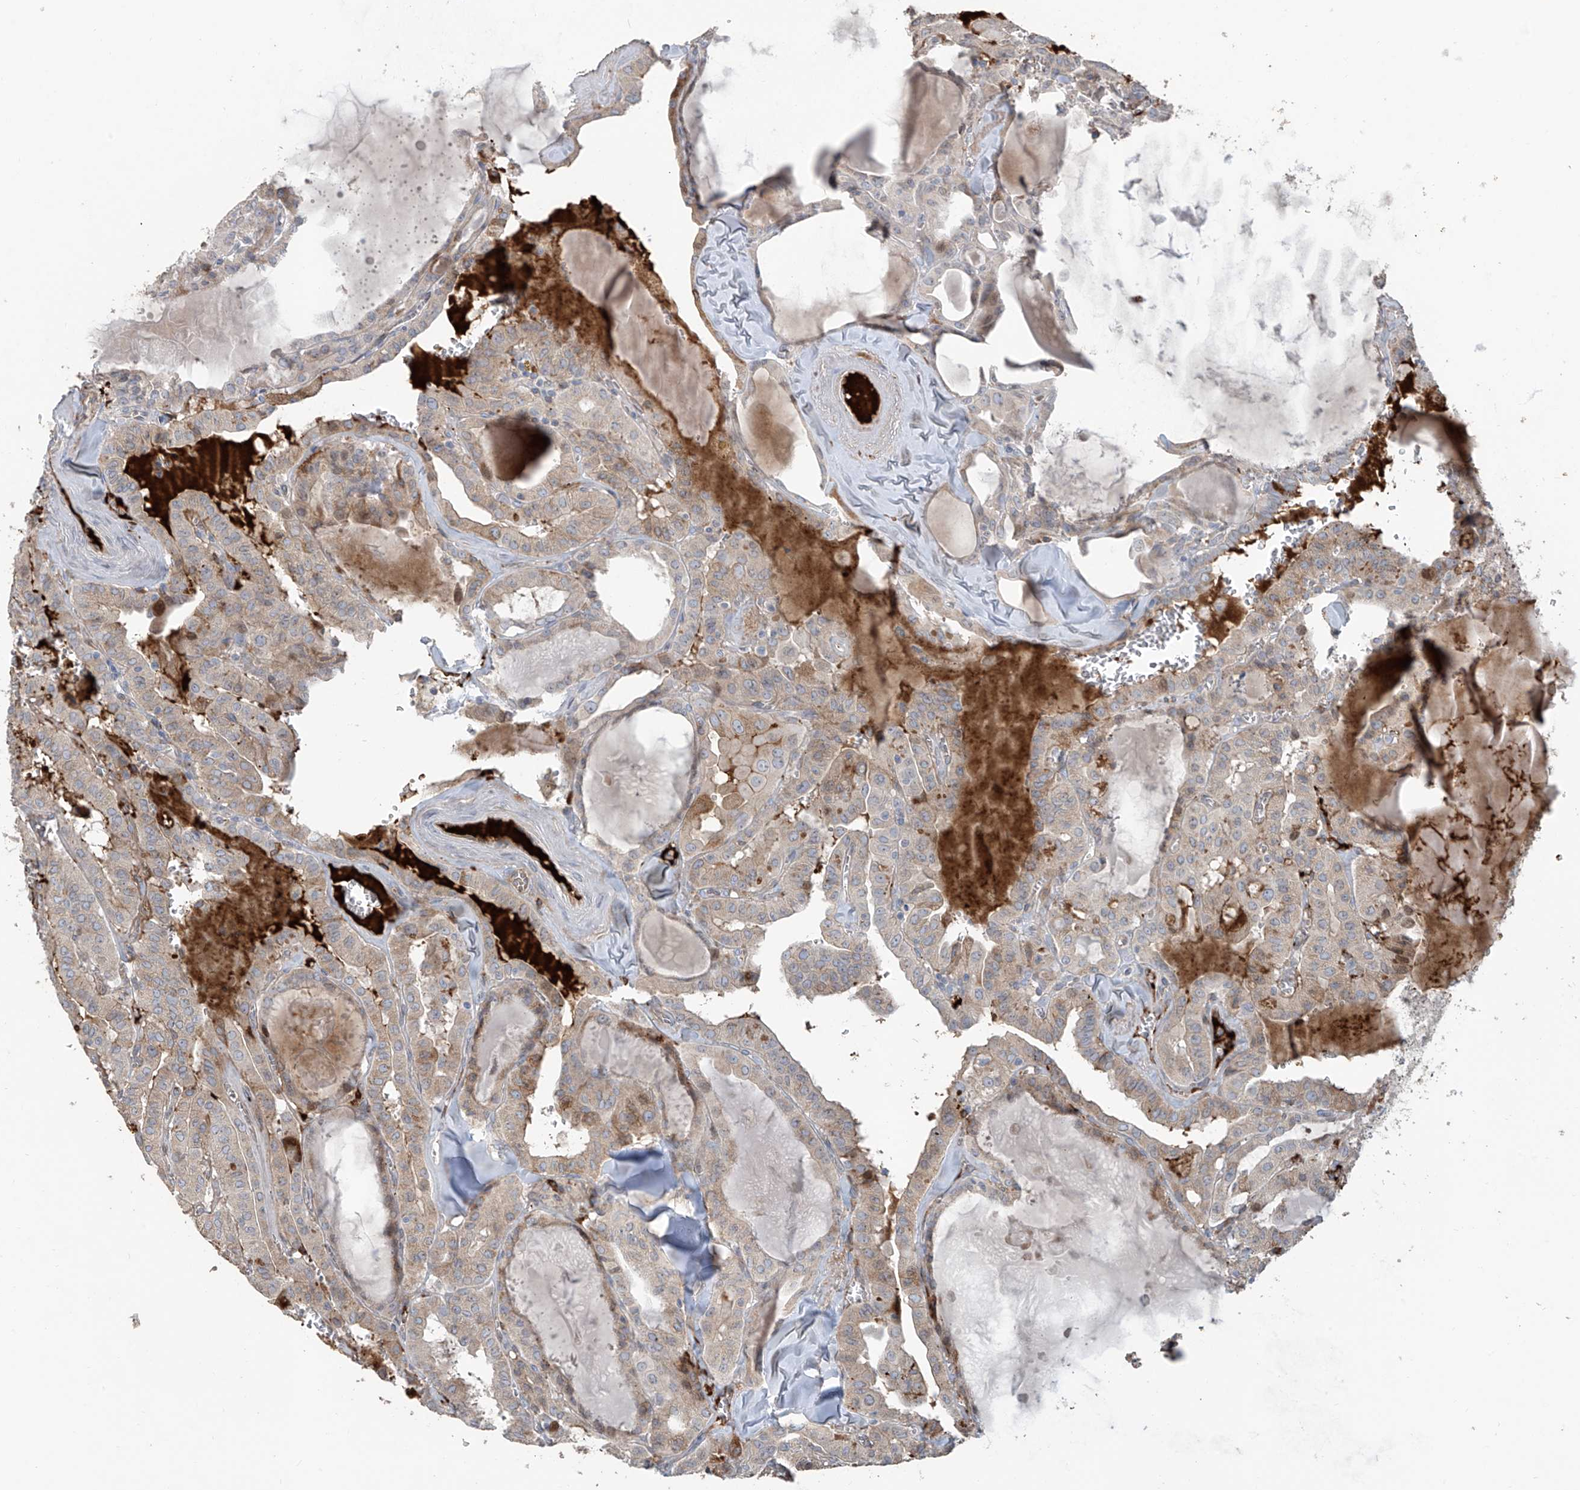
{"staining": {"intensity": "weak", "quantity": "25%-75%", "location": "cytoplasmic/membranous"}, "tissue": "thyroid cancer", "cell_type": "Tumor cells", "image_type": "cancer", "snomed": [{"axis": "morphology", "description": "Papillary adenocarcinoma, NOS"}, {"axis": "topography", "description": "Thyroid gland"}], "caption": "Thyroid papillary adenocarcinoma stained with IHC shows weak cytoplasmic/membranous staining in approximately 25%-75% of tumor cells. Using DAB (3,3'-diaminobenzidine) (brown) and hematoxylin (blue) stains, captured at high magnification using brightfield microscopy.", "gene": "ABTB1", "patient": {"sex": "male", "age": 52}}